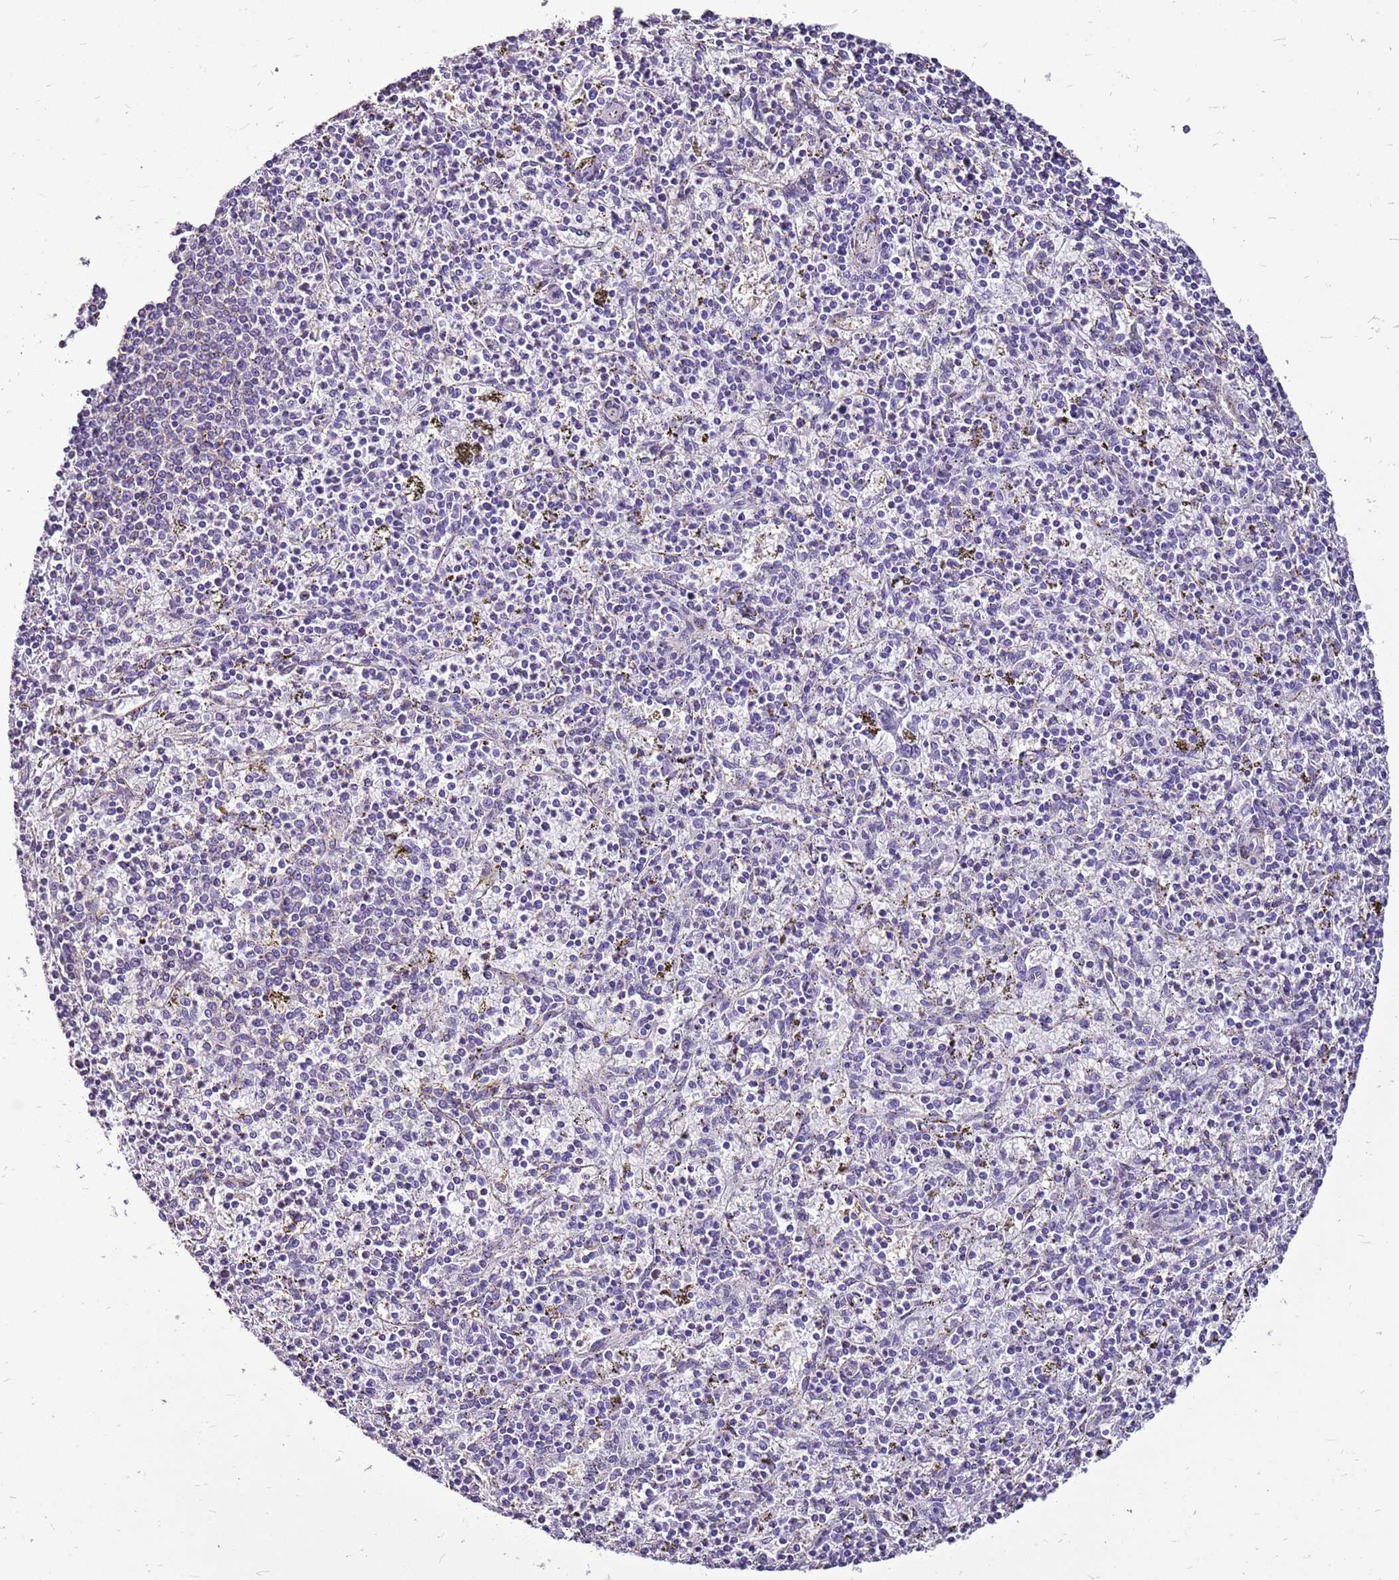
{"staining": {"intensity": "negative", "quantity": "none", "location": "none"}, "tissue": "spleen", "cell_type": "Cells in red pulp", "image_type": "normal", "snomed": [{"axis": "morphology", "description": "Normal tissue, NOS"}, {"axis": "topography", "description": "Spleen"}], "caption": "The micrograph shows no significant positivity in cells in red pulp of spleen. (Immunohistochemistry (ihc), brightfield microscopy, high magnification).", "gene": "ACSS3", "patient": {"sex": "male", "age": 72}}